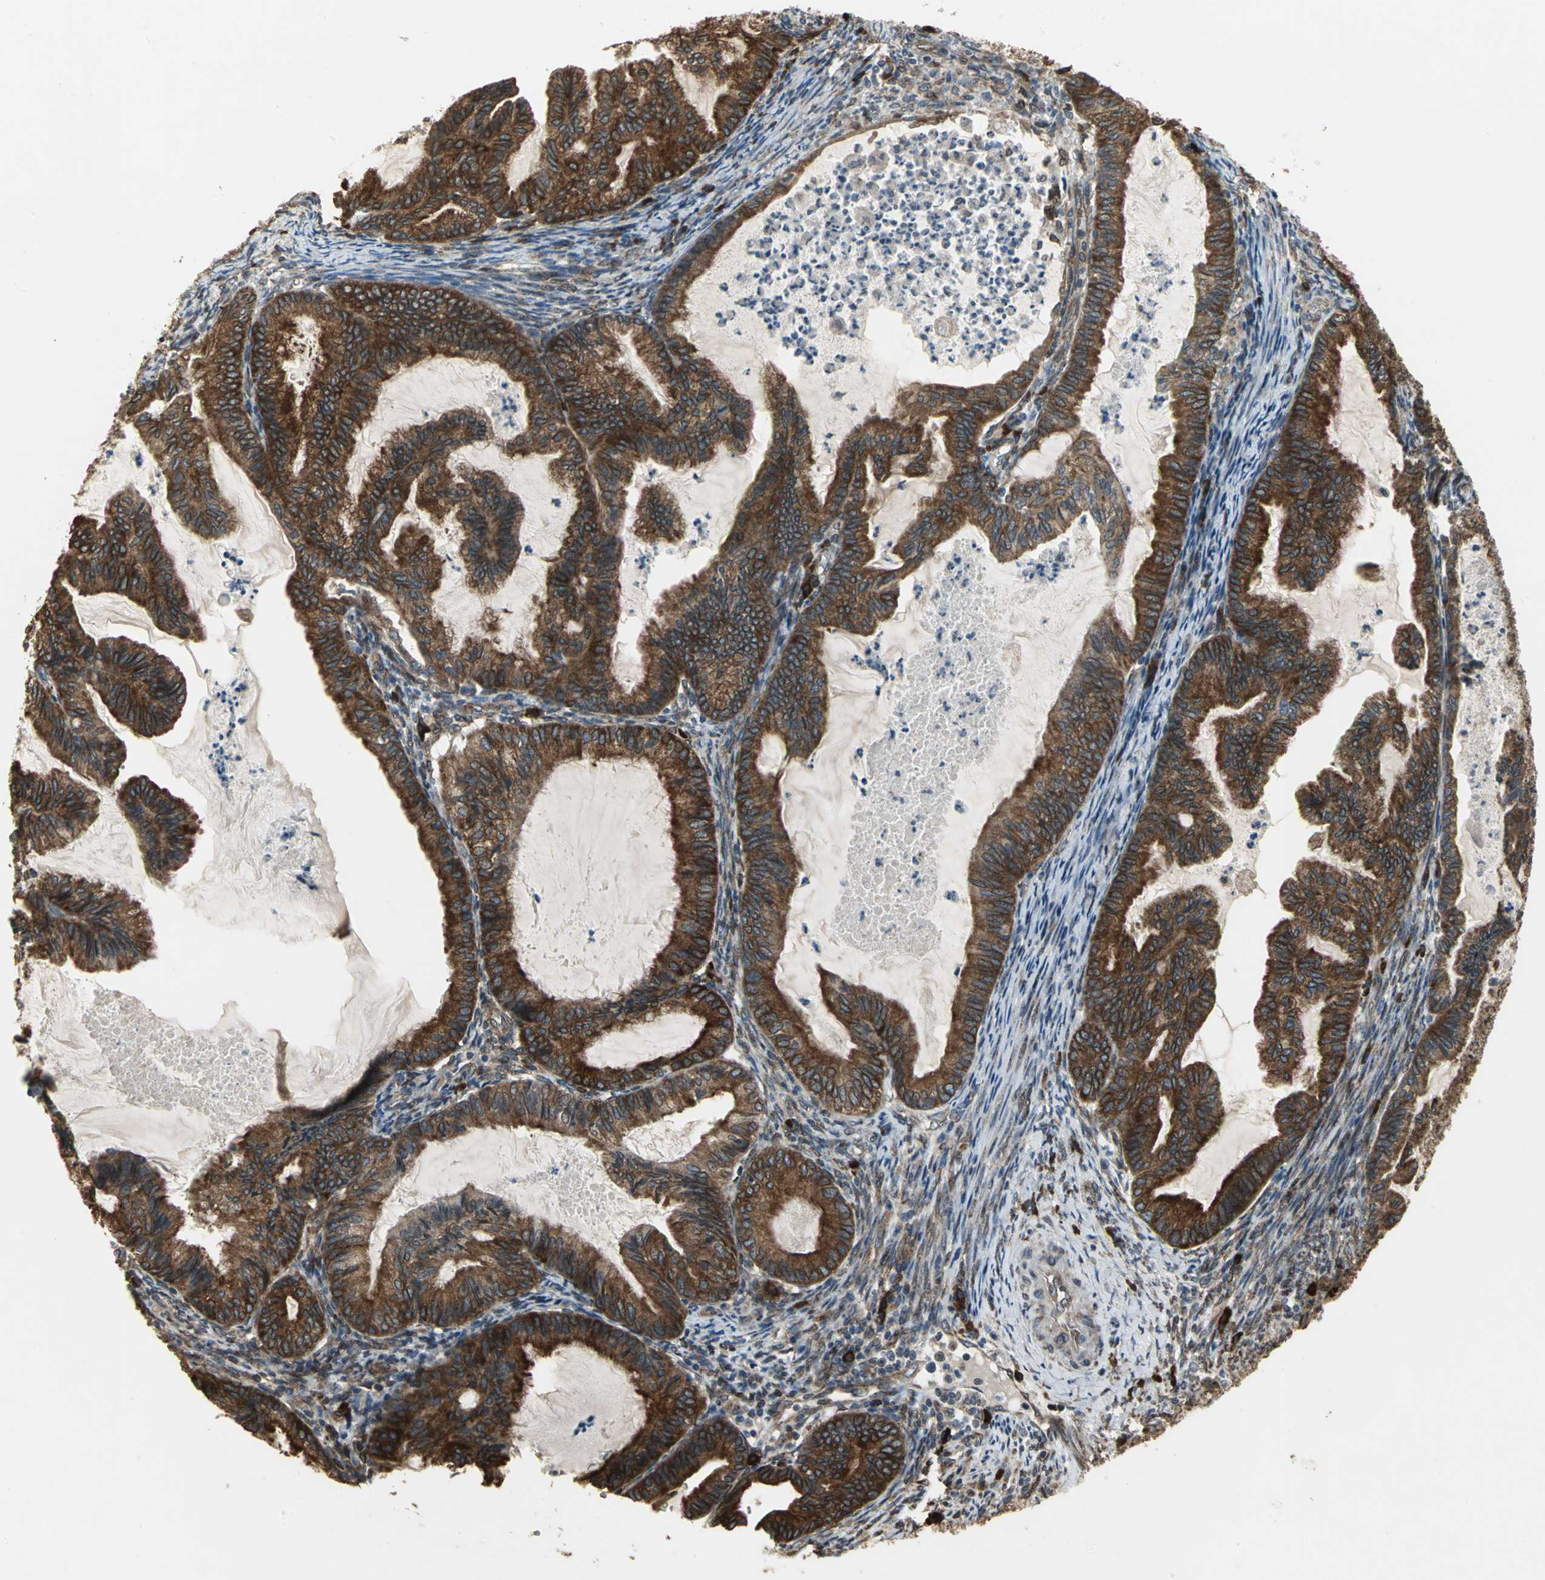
{"staining": {"intensity": "strong", "quantity": ">75%", "location": "cytoplasmic/membranous"}, "tissue": "cervical cancer", "cell_type": "Tumor cells", "image_type": "cancer", "snomed": [{"axis": "morphology", "description": "Normal tissue, NOS"}, {"axis": "morphology", "description": "Adenocarcinoma, NOS"}, {"axis": "topography", "description": "Cervix"}, {"axis": "topography", "description": "Endometrium"}], "caption": "The micrograph reveals immunohistochemical staining of cervical cancer (adenocarcinoma). There is strong cytoplasmic/membranous staining is identified in about >75% of tumor cells. The staining was performed using DAB, with brown indicating positive protein expression. Nuclei are stained blue with hematoxylin.", "gene": "SYVN1", "patient": {"sex": "female", "age": 86}}